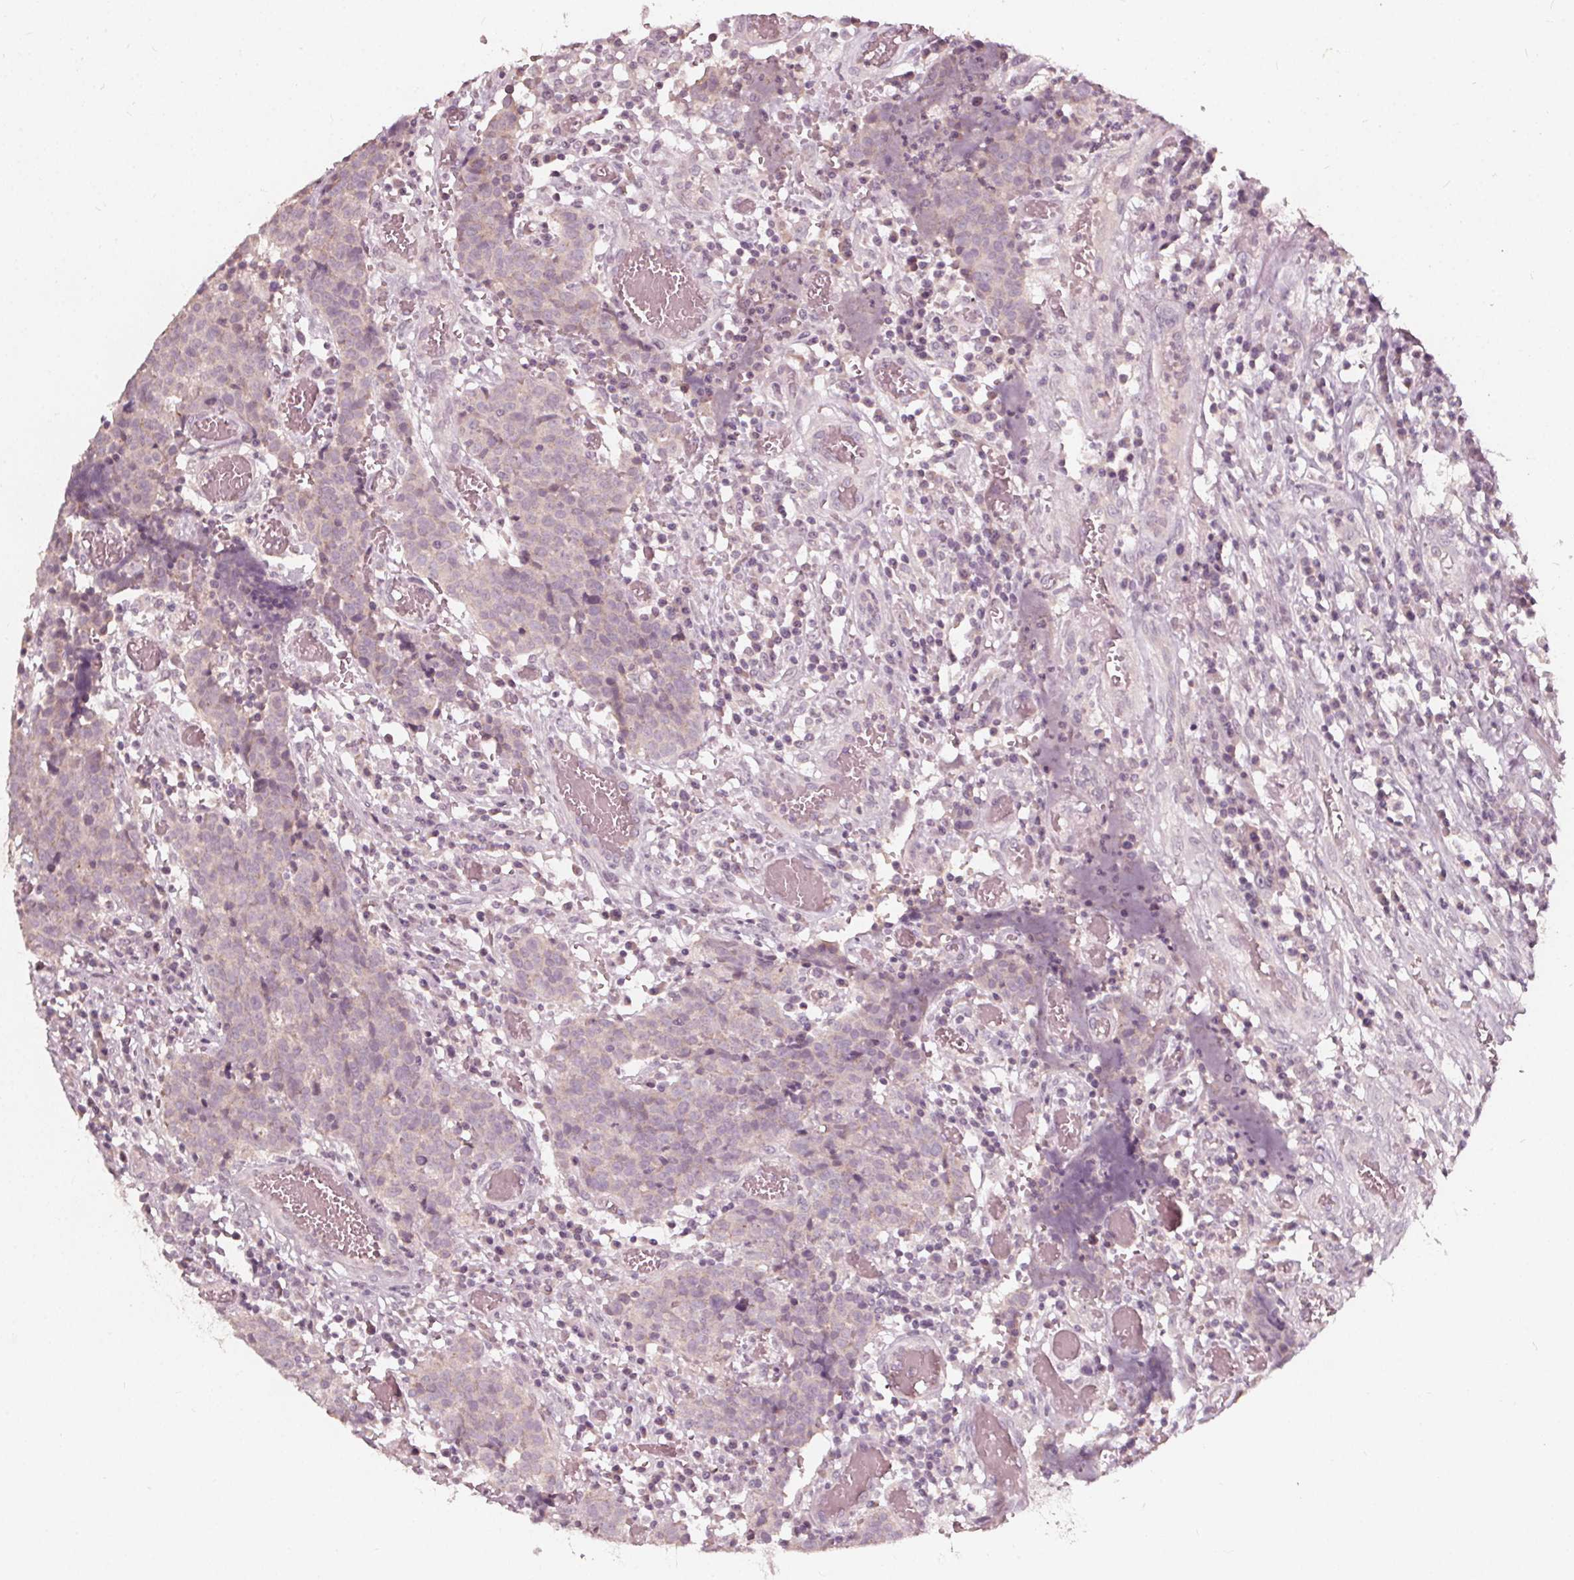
{"staining": {"intensity": "negative", "quantity": "none", "location": "none"}, "tissue": "prostate cancer", "cell_type": "Tumor cells", "image_type": "cancer", "snomed": [{"axis": "morphology", "description": "Adenocarcinoma, High grade"}, {"axis": "topography", "description": "Prostate and seminal vesicle, NOS"}], "caption": "Prostate cancer stained for a protein using immunohistochemistry exhibits no staining tumor cells.", "gene": "NPC1L1", "patient": {"sex": "male", "age": 60}}